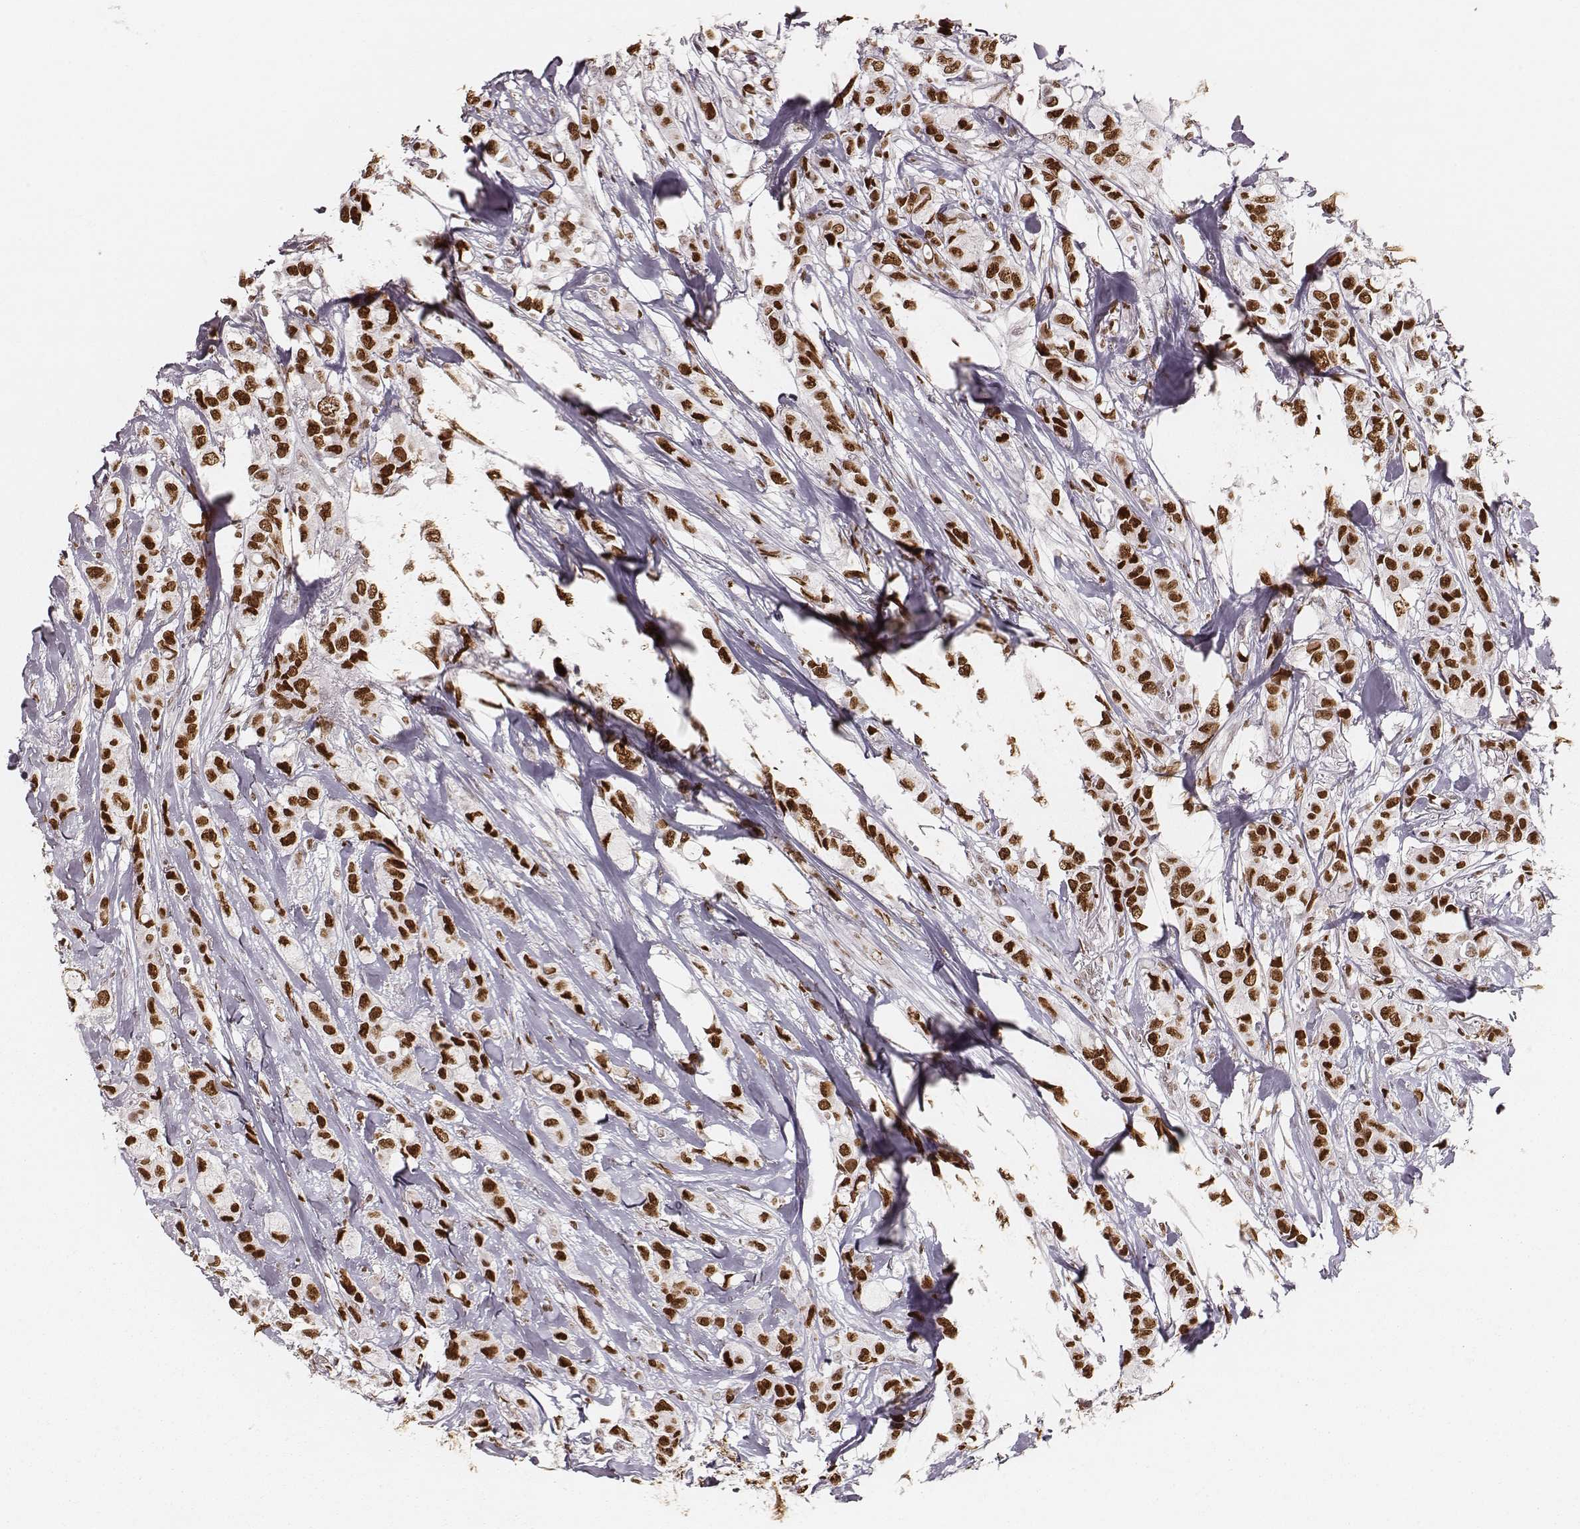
{"staining": {"intensity": "strong", "quantity": ">75%", "location": "nuclear"}, "tissue": "breast cancer", "cell_type": "Tumor cells", "image_type": "cancer", "snomed": [{"axis": "morphology", "description": "Duct carcinoma"}, {"axis": "topography", "description": "Breast"}], "caption": "This is an image of immunohistochemistry staining of breast cancer, which shows strong staining in the nuclear of tumor cells.", "gene": "PARP1", "patient": {"sex": "female", "age": 85}}